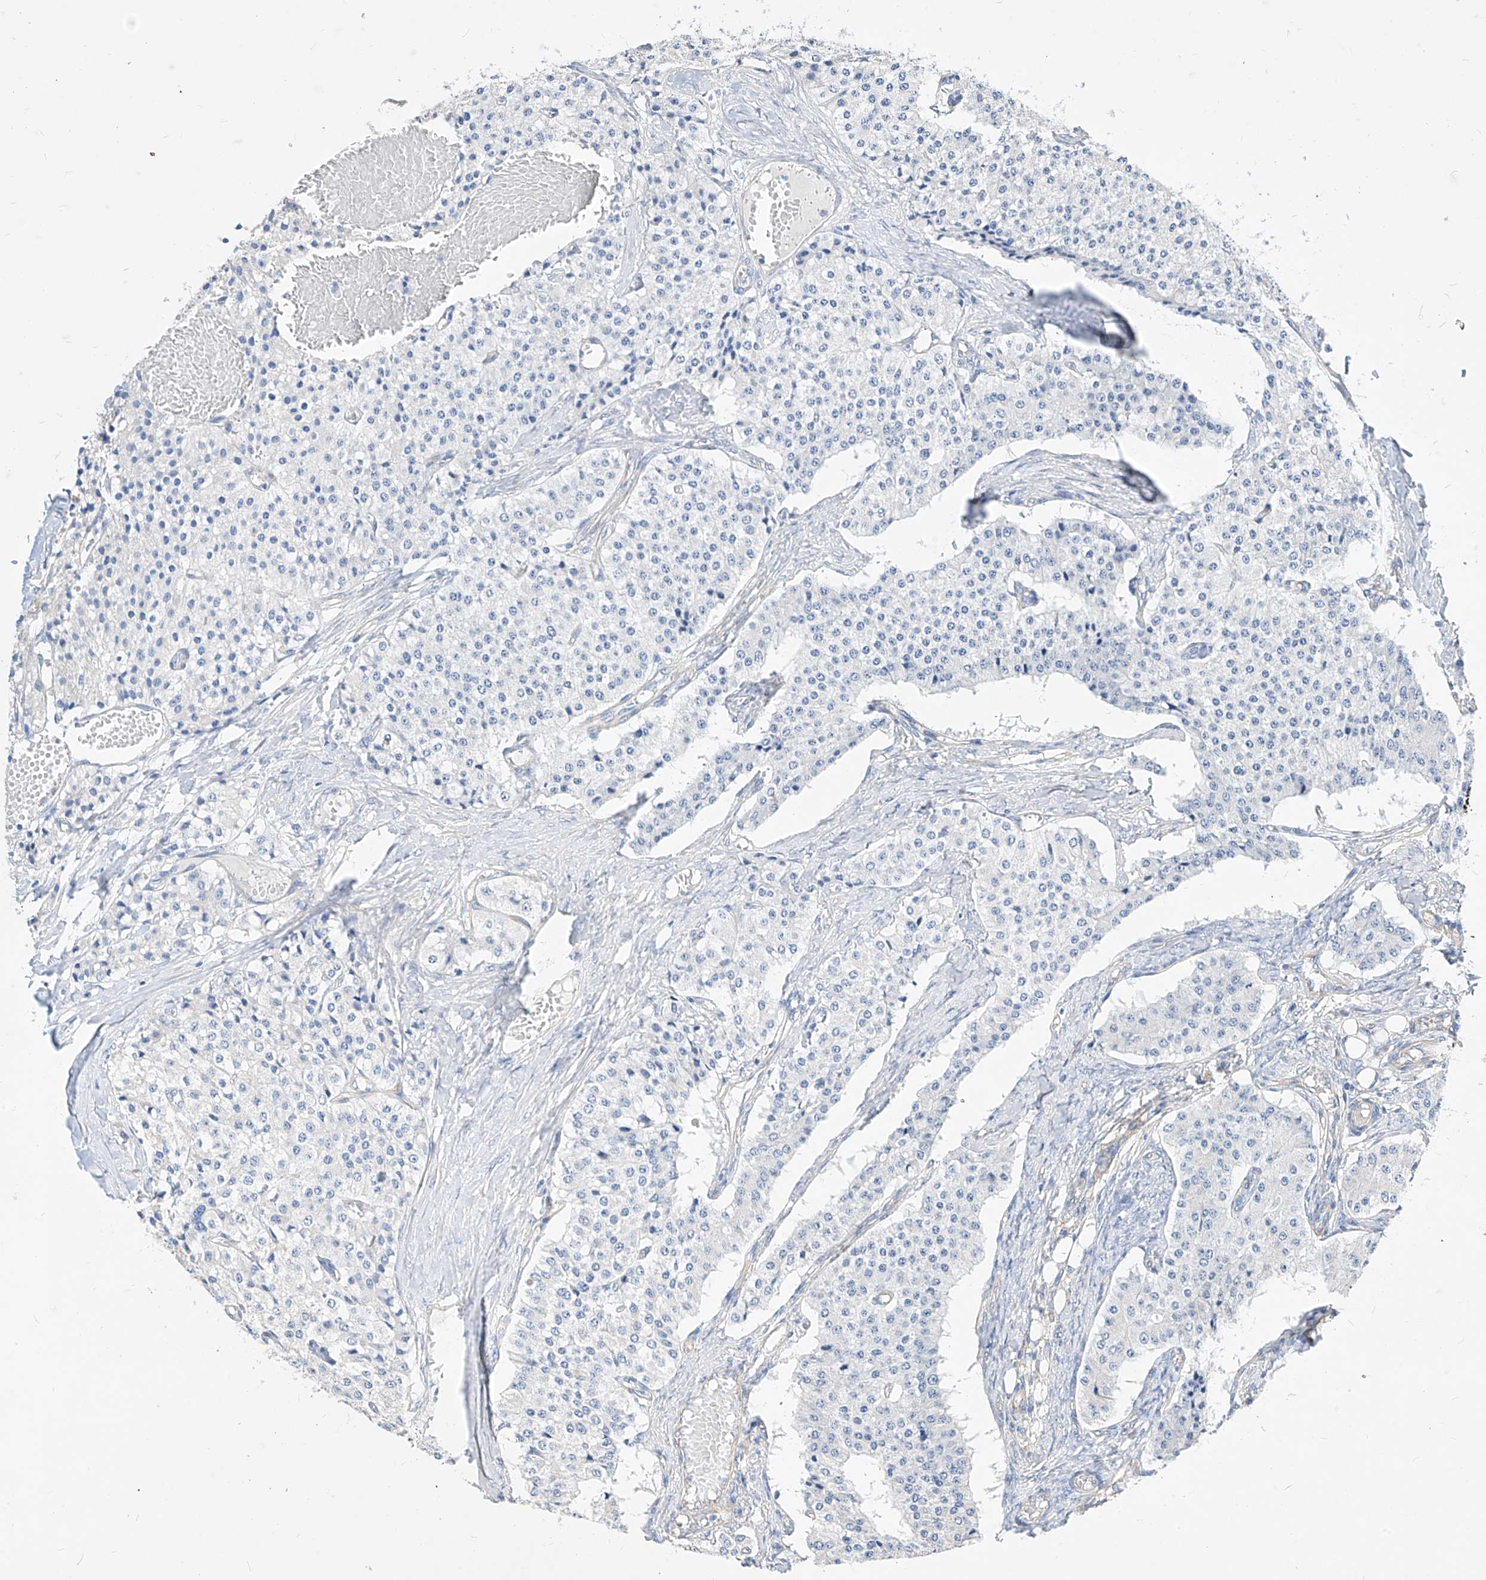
{"staining": {"intensity": "negative", "quantity": "none", "location": "none"}, "tissue": "carcinoid", "cell_type": "Tumor cells", "image_type": "cancer", "snomed": [{"axis": "morphology", "description": "Carcinoid, malignant, NOS"}, {"axis": "topography", "description": "Colon"}], "caption": "Tumor cells are negative for brown protein staining in carcinoid. (DAB (3,3'-diaminobenzidine) immunohistochemistry with hematoxylin counter stain).", "gene": "SCGB2A1", "patient": {"sex": "female", "age": 52}}